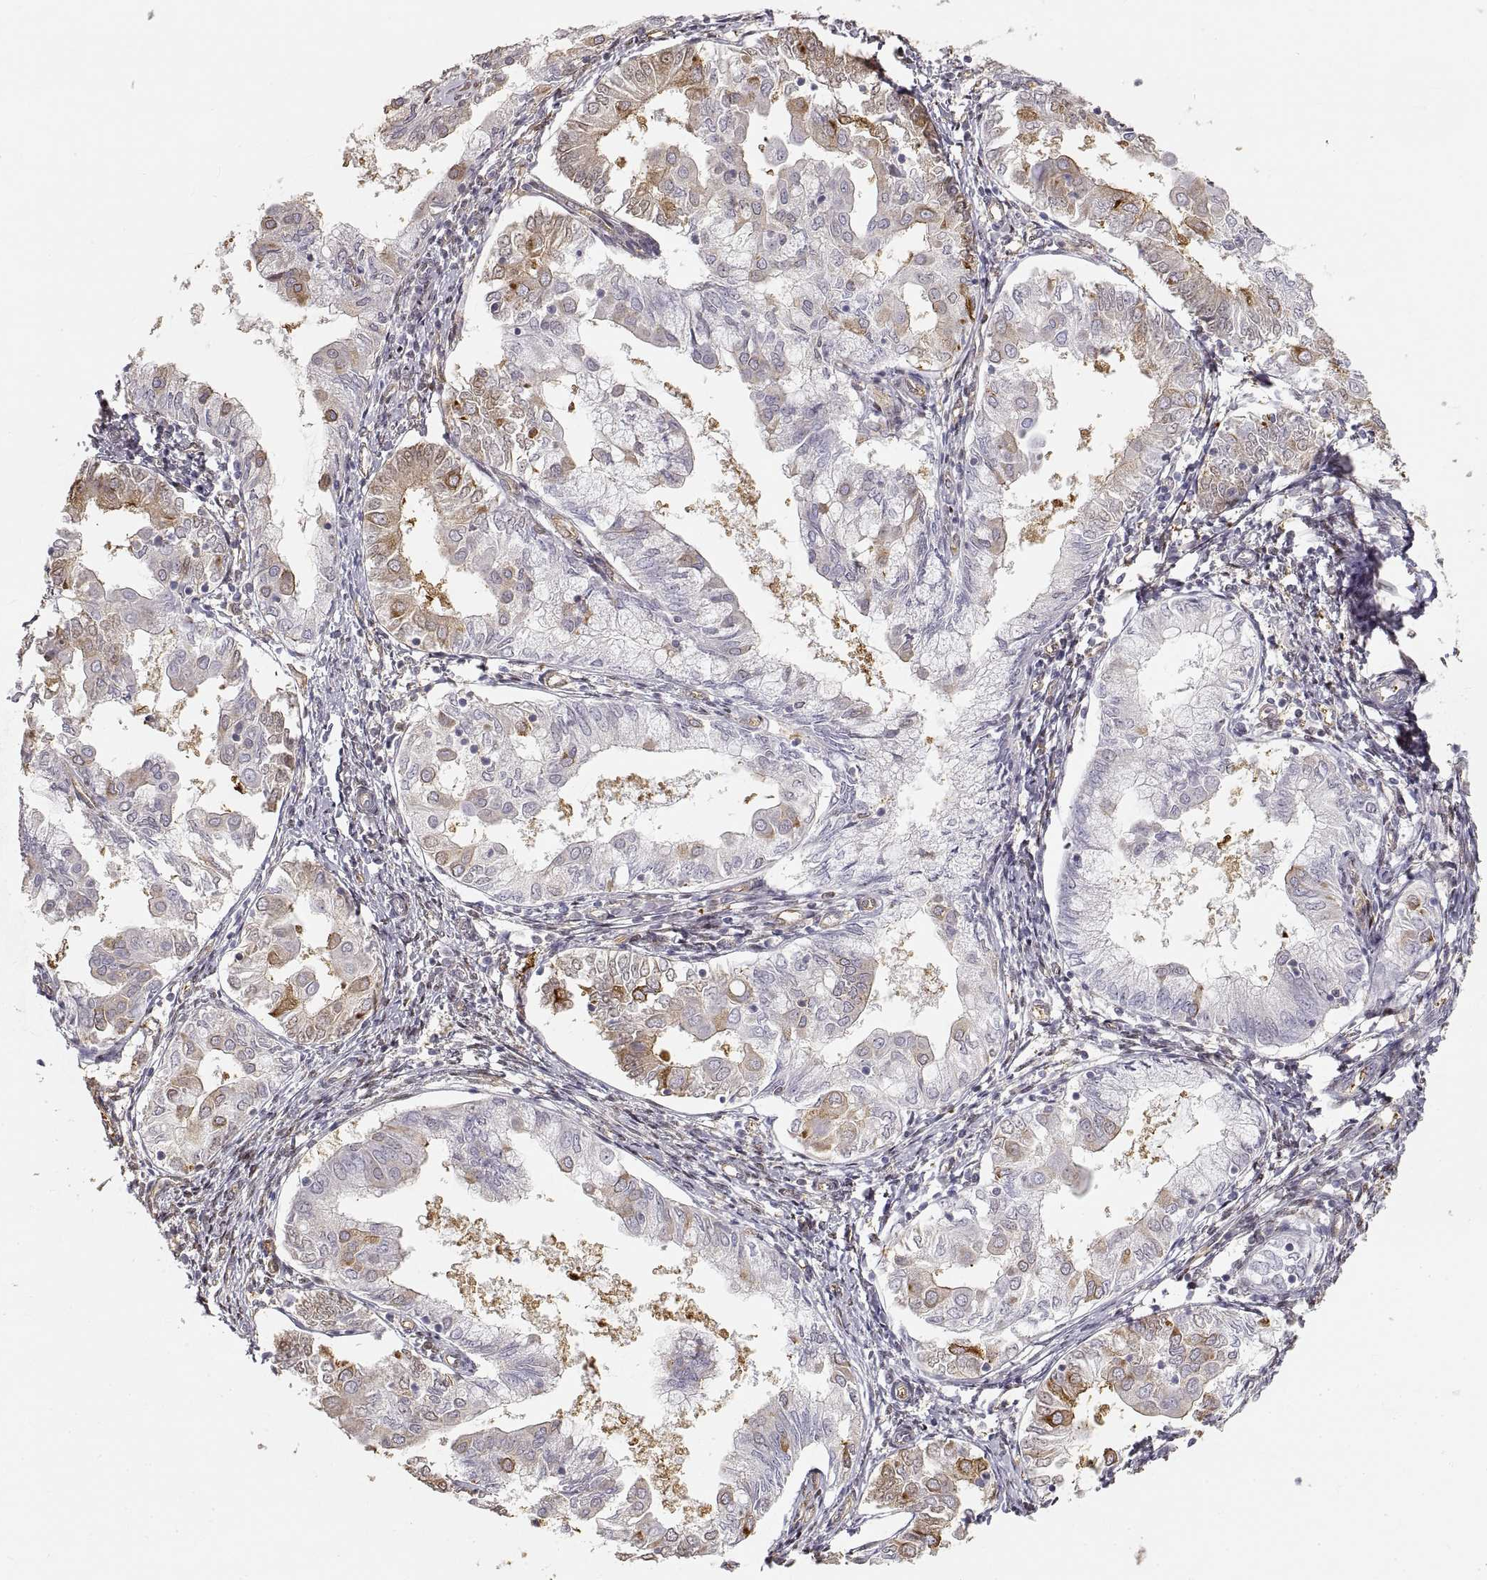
{"staining": {"intensity": "moderate", "quantity": "<25%", "location": "cytoplasmic/membranous"}, "tissue": "endometrial cancer", "cell_type": "Tumor cells", "image_type": "cancer", "snomed": [{"axis": "morphology", "description": "Adenocarcinoma, NOS"}, {"axis": "topography", "description": "Endometrium"}], "caption": "This histopathology image reveals endometrial cancer (adenocarcinoma) stained with IHC to label a protein in brown. The cytoplasmic/membranous of tumor cells show moderate positivity for the protein. Nuclei are counter-stained blue.", "gene": "HSP90AB1", "patient": {"sex": "female", "age": 68}}